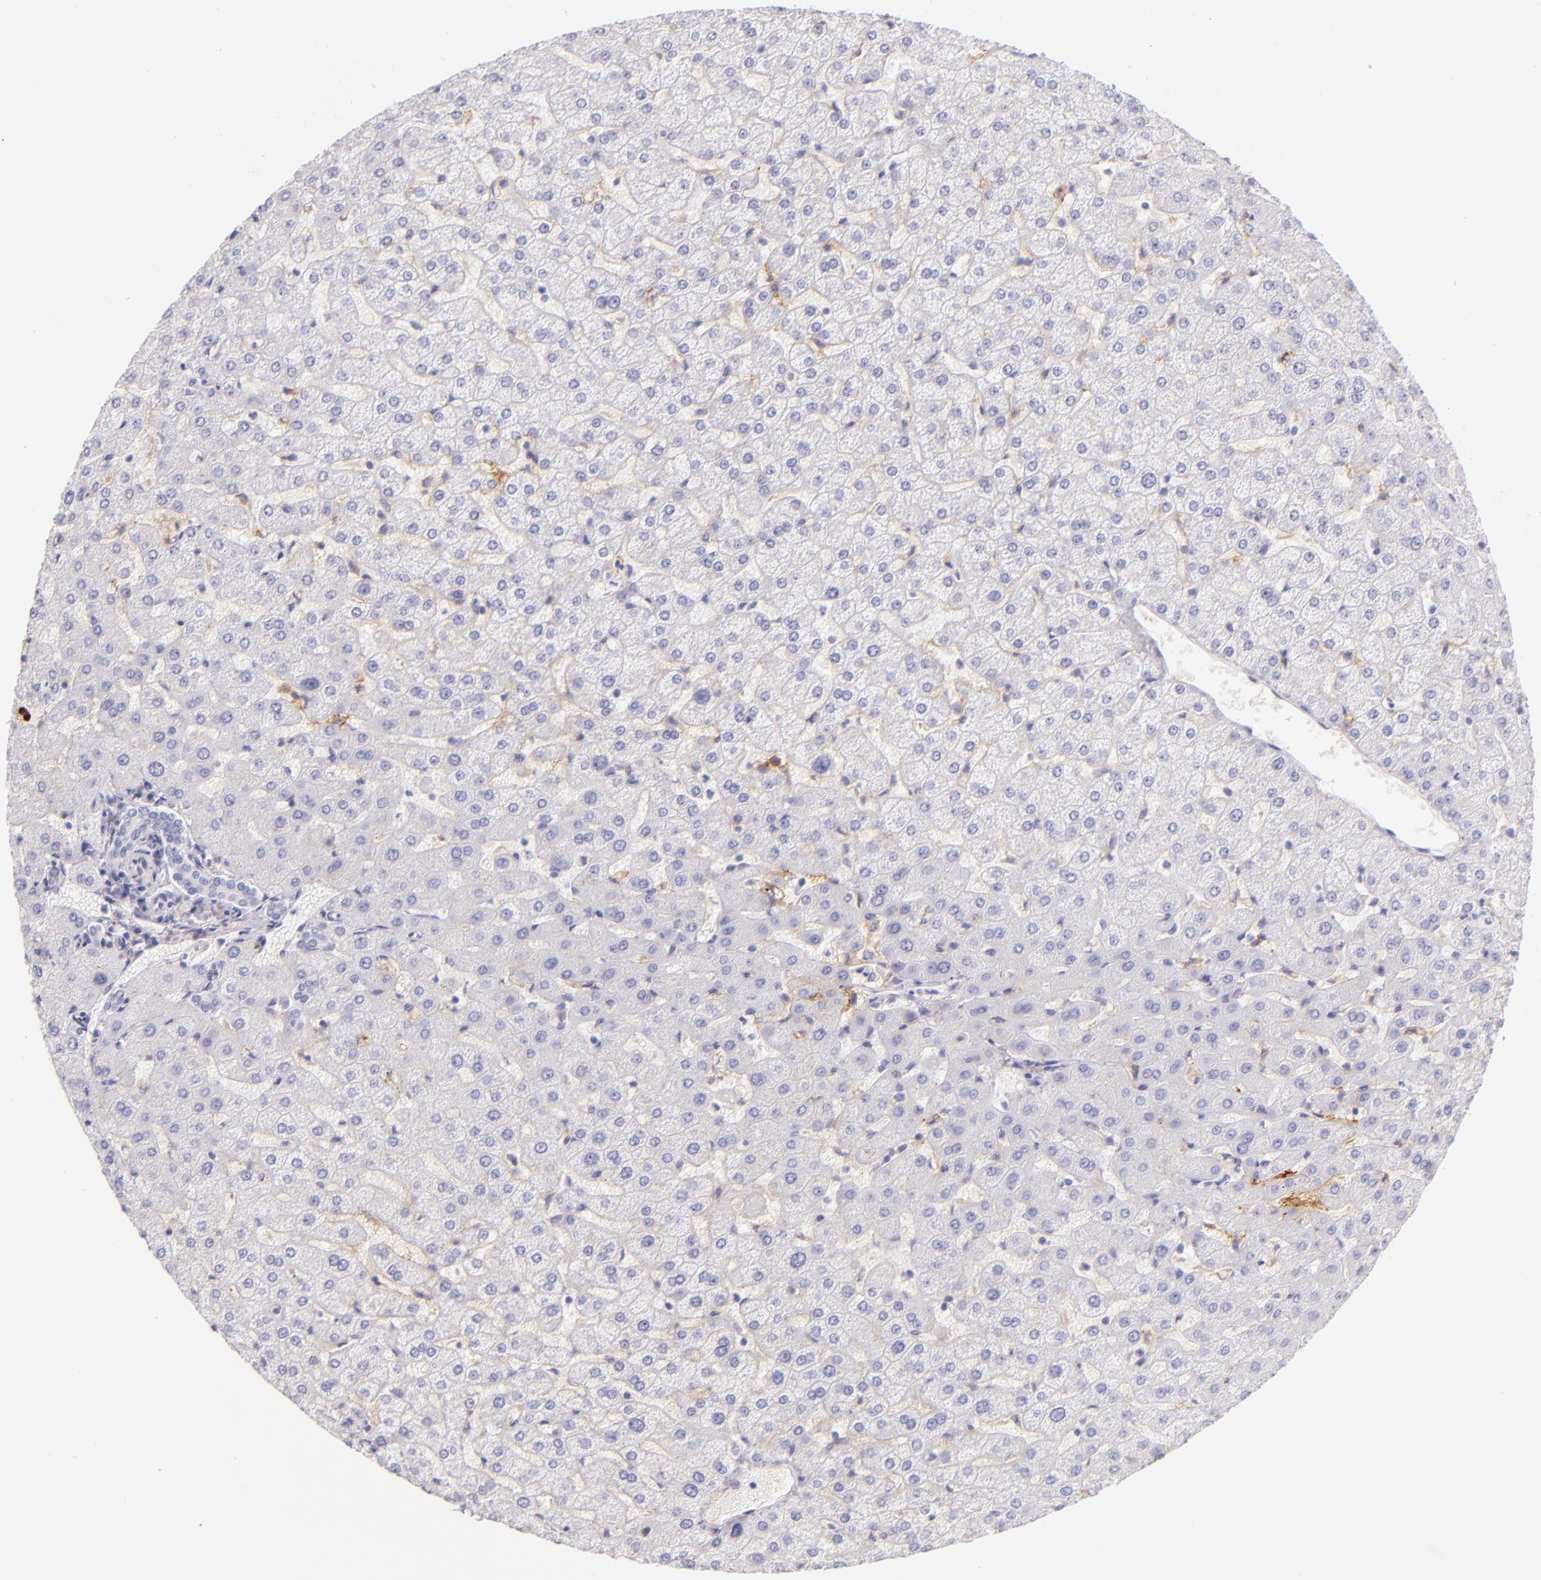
{"staining": {"intensity": "negative", "quantity": "none", "location": "none"}, "tissue": "liver", "cell_type": "Cholangiocytes", "image_type": "normal", "snomed": [{"axis": "morphology", "description": "Normal tissue, NOS"}, {"axis": "morphology", "description": "Fibrosis, NOS"}, {"axis": "topography", "description": "Liver"}], "caption": "Immunohistochemical staining of normal human liver demonstrates no significant expression in cholangiocytes. The staining is performed using DAB (3,3'-diaminobenzidine) brown chromogen with nuclei counter-stained in using hematoxylin.", "gene": "ICAM1", "patient": {"sex": "female", "age": 29}}